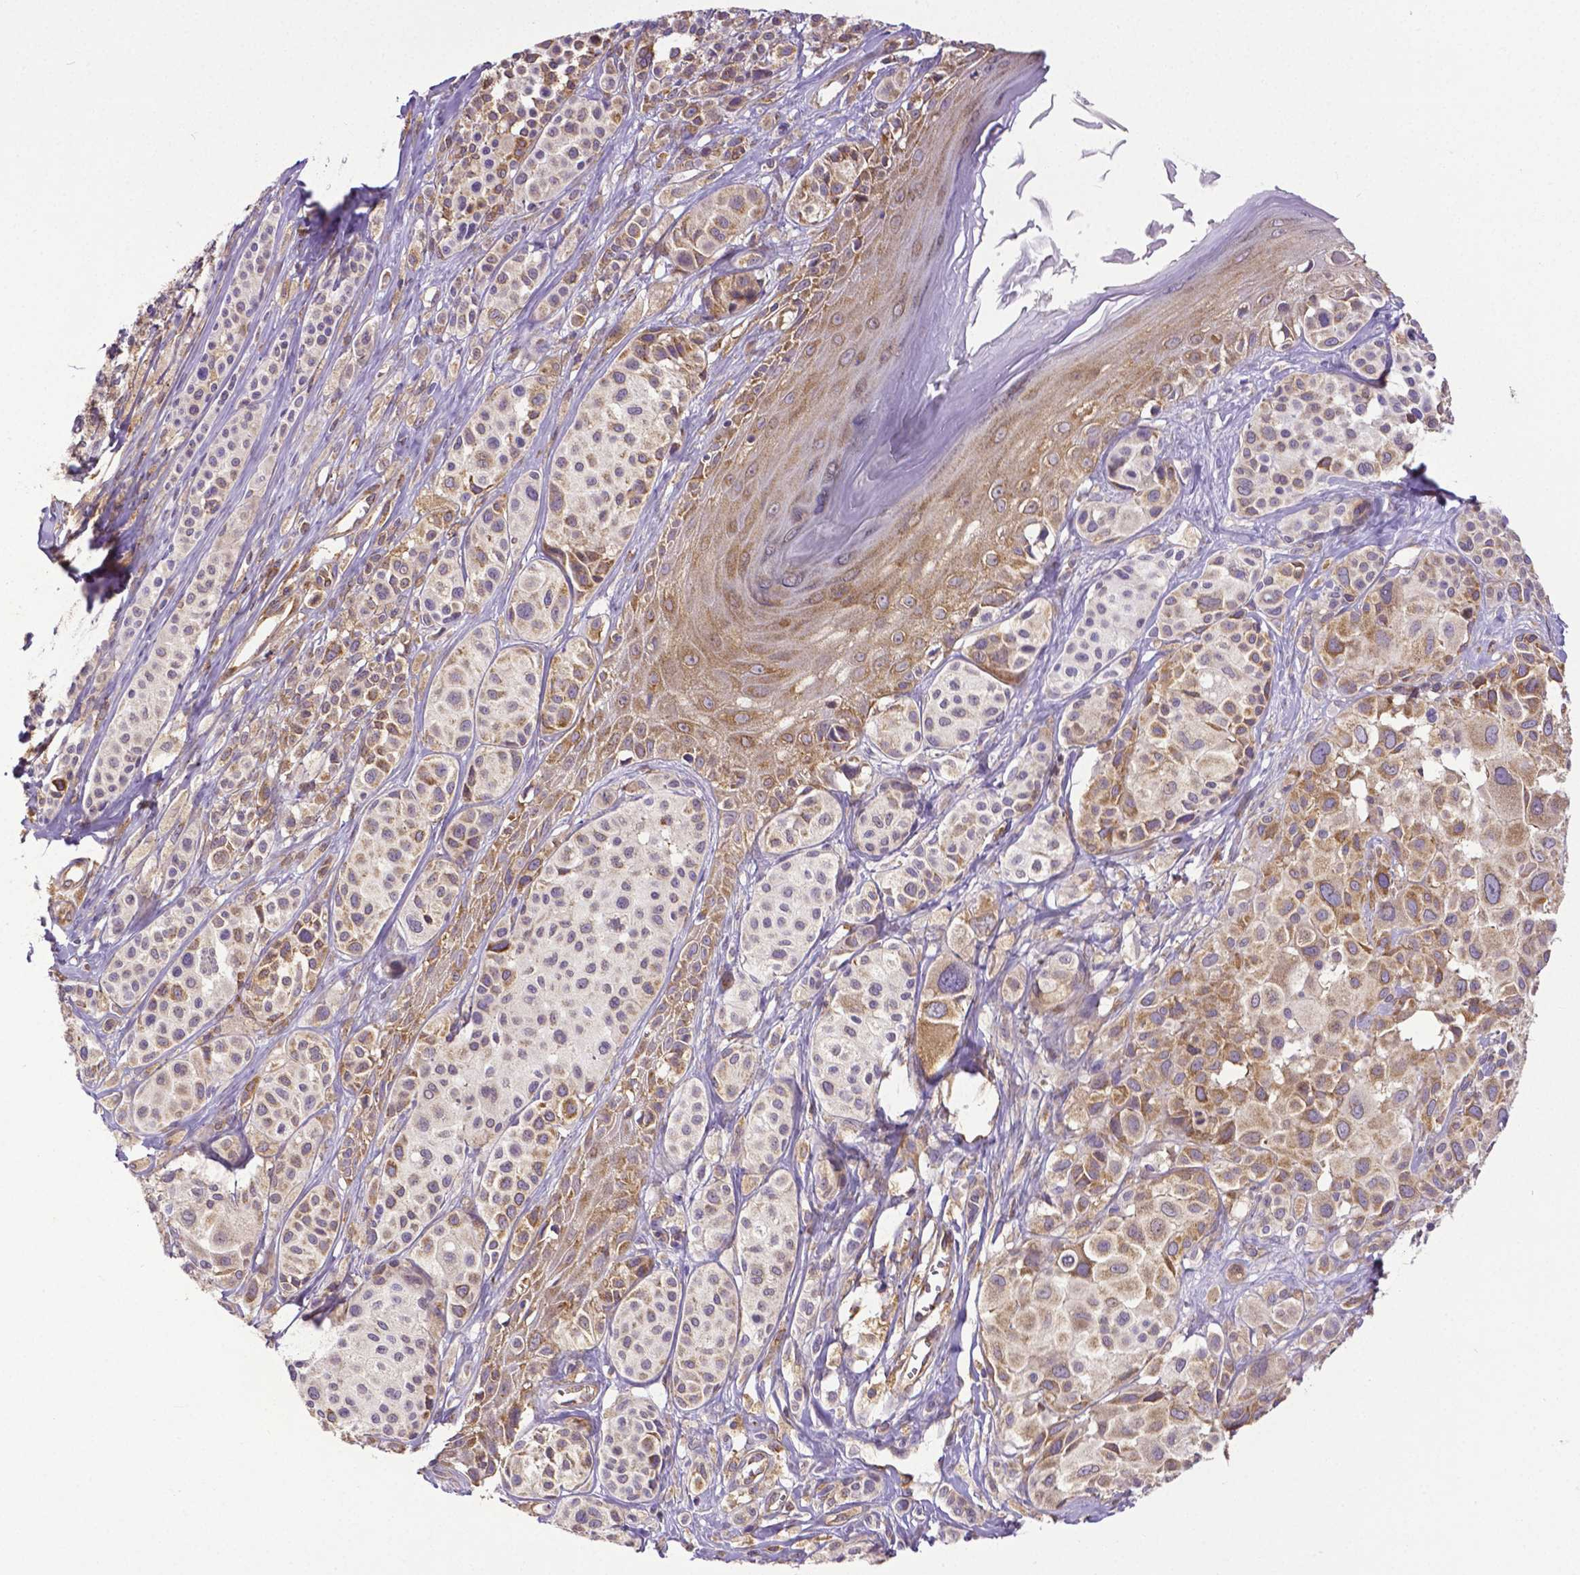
{"staining": {"intensity": "moderate", "quantity": ">75%", "location": "cytoplasmic/membranous"}, "tissue": "melanoma", "cell_type": "Tumor cells", "image_type": "cancer", "snomed": [{"axis": "morphology", "description": "Malignant melanoma, NOS"}, {"axis": "topography", "description": "Skin"}], "caption": "Protein analysis of malignant melanoma tissue exhibits moderate cytoplasmic/membranous expression in approximately >75% of tumor cells.", "gene": "DICER1", "patient": {"sex": "male", "age": 77}}